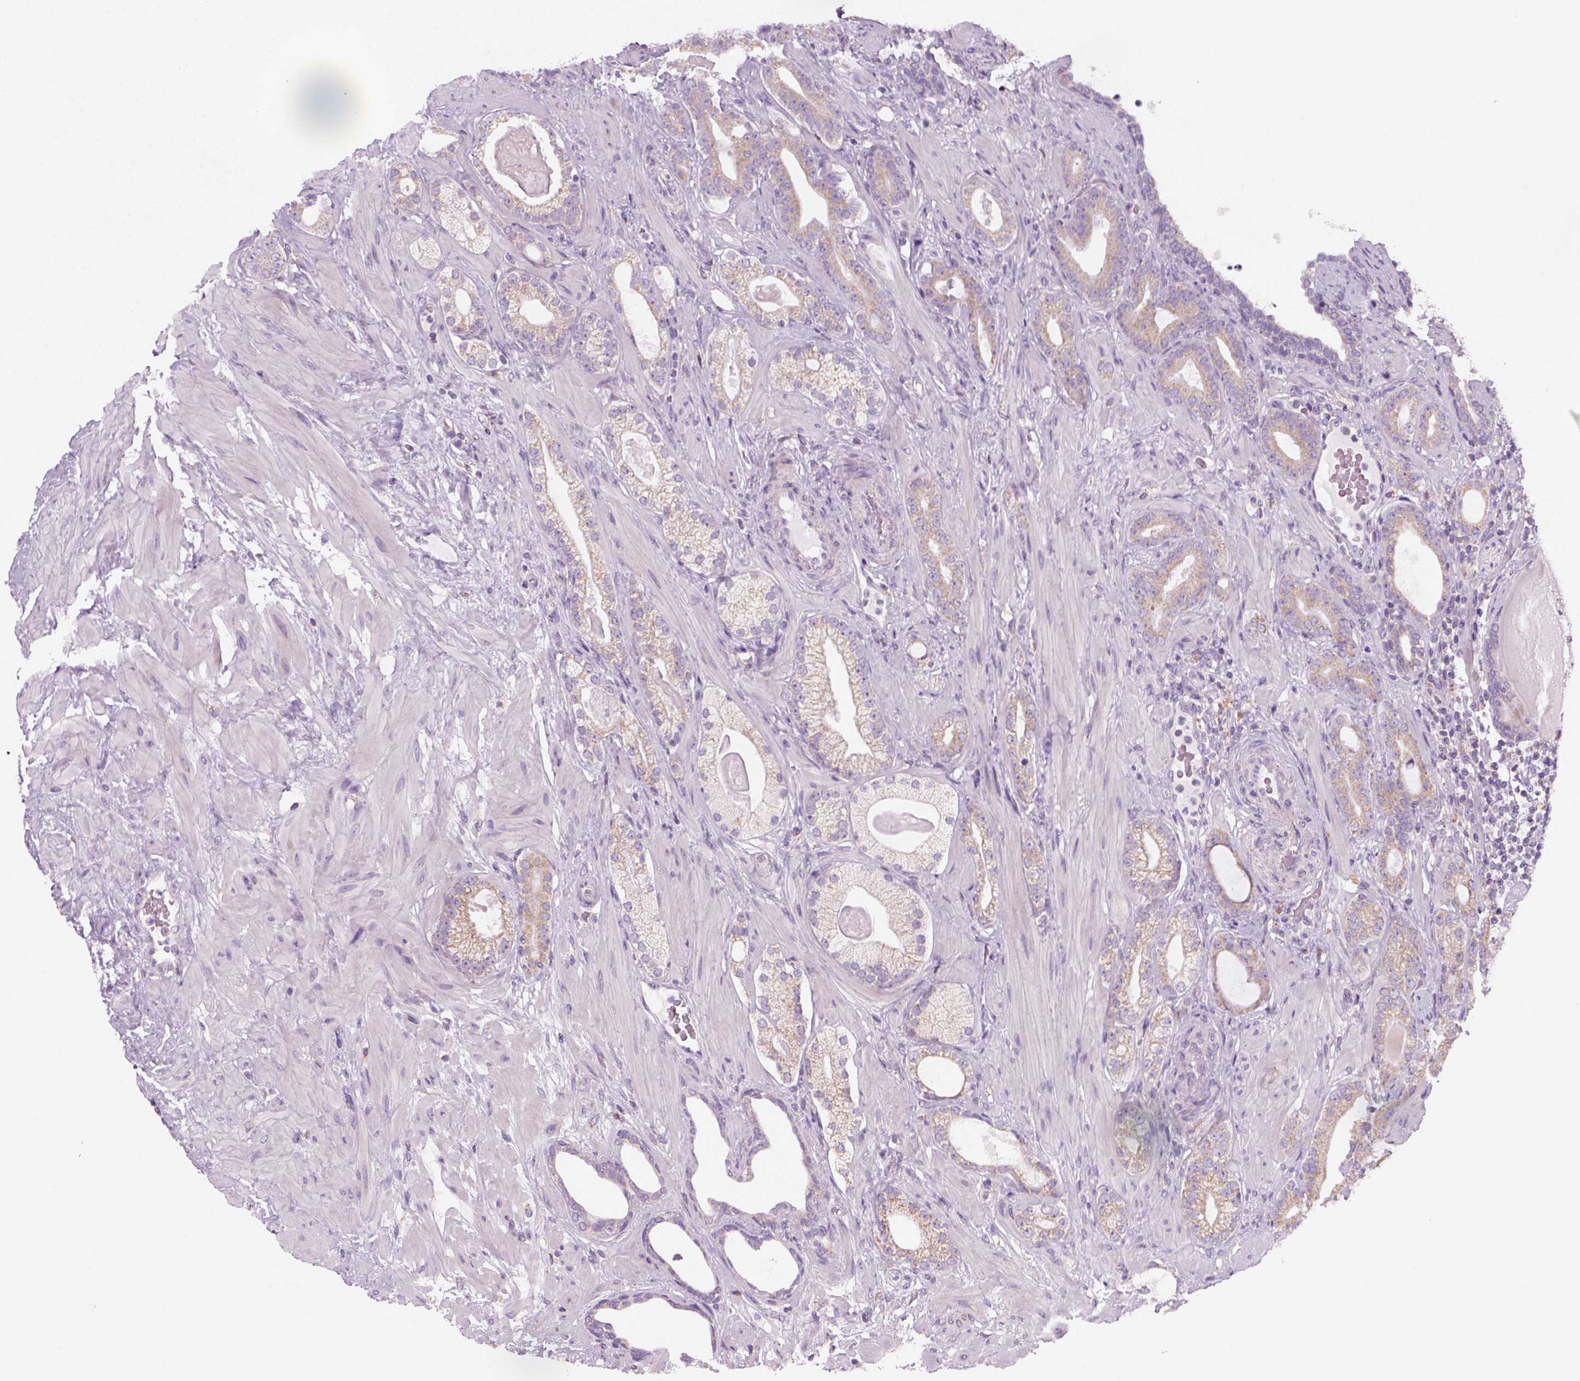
{"staining": {"intensity": "weak", "quantity": "25%-75%", "location": "cytoplasmic/membranous"}, "tissue": "prostate cancer", "cell_type": "Tumor cells", "image_type": "cancer", "snomed": [{"axis": "morphology", "description": "Adenocarcinoma, Low grade"}, {"axis": "topography", "description": "Prostate"}], "caption": "There is low levels of weak cytoplasmic/membranous staining in tumor cells of low-grade adenocarcinoma (prostate), as demonstrated by immunohistochemical staining (brown color).", "gene": "AWAT2", "patient": {"sex": "male", "age": 57}}